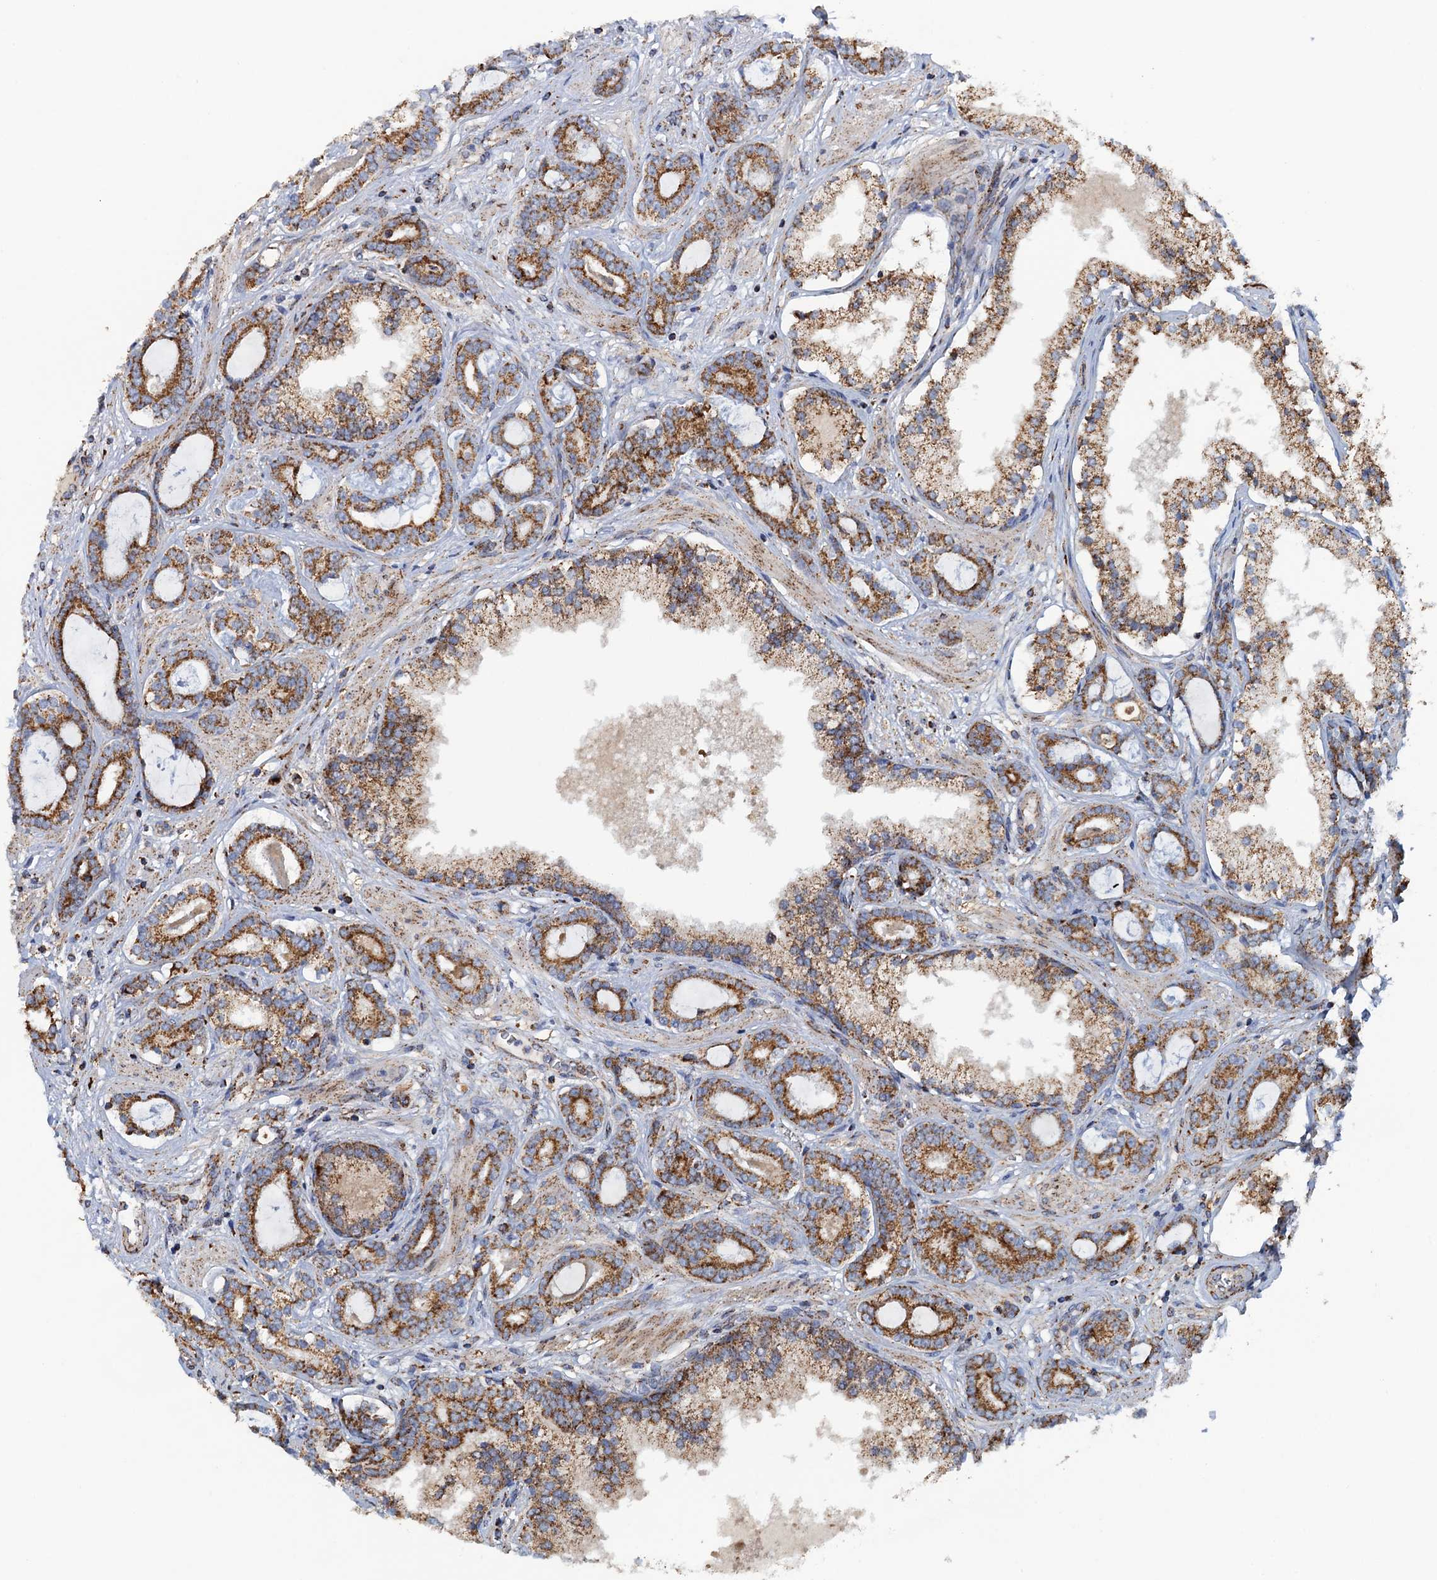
{"staining": {"intensity": "strong", "quantity": ">75%", "location": "cytoplasmic/membranous"}, "tissue": "prostate cancer", "cell_type": "Tumor cells", "image_type": "cancer", "snomed": [{"axis": "morphology", "description": "Adenocarcinoma, High grade"}, {"axis": "topography", "description": "Prostate"}], "caption": "Prostate high-grade adenocarcinoma stained for a protein exhibits strong cytoplasmic/membranous positivity in tumor cells.", "gene": "GTPBP3", "patient": {"sex": "male", "age": 58}}